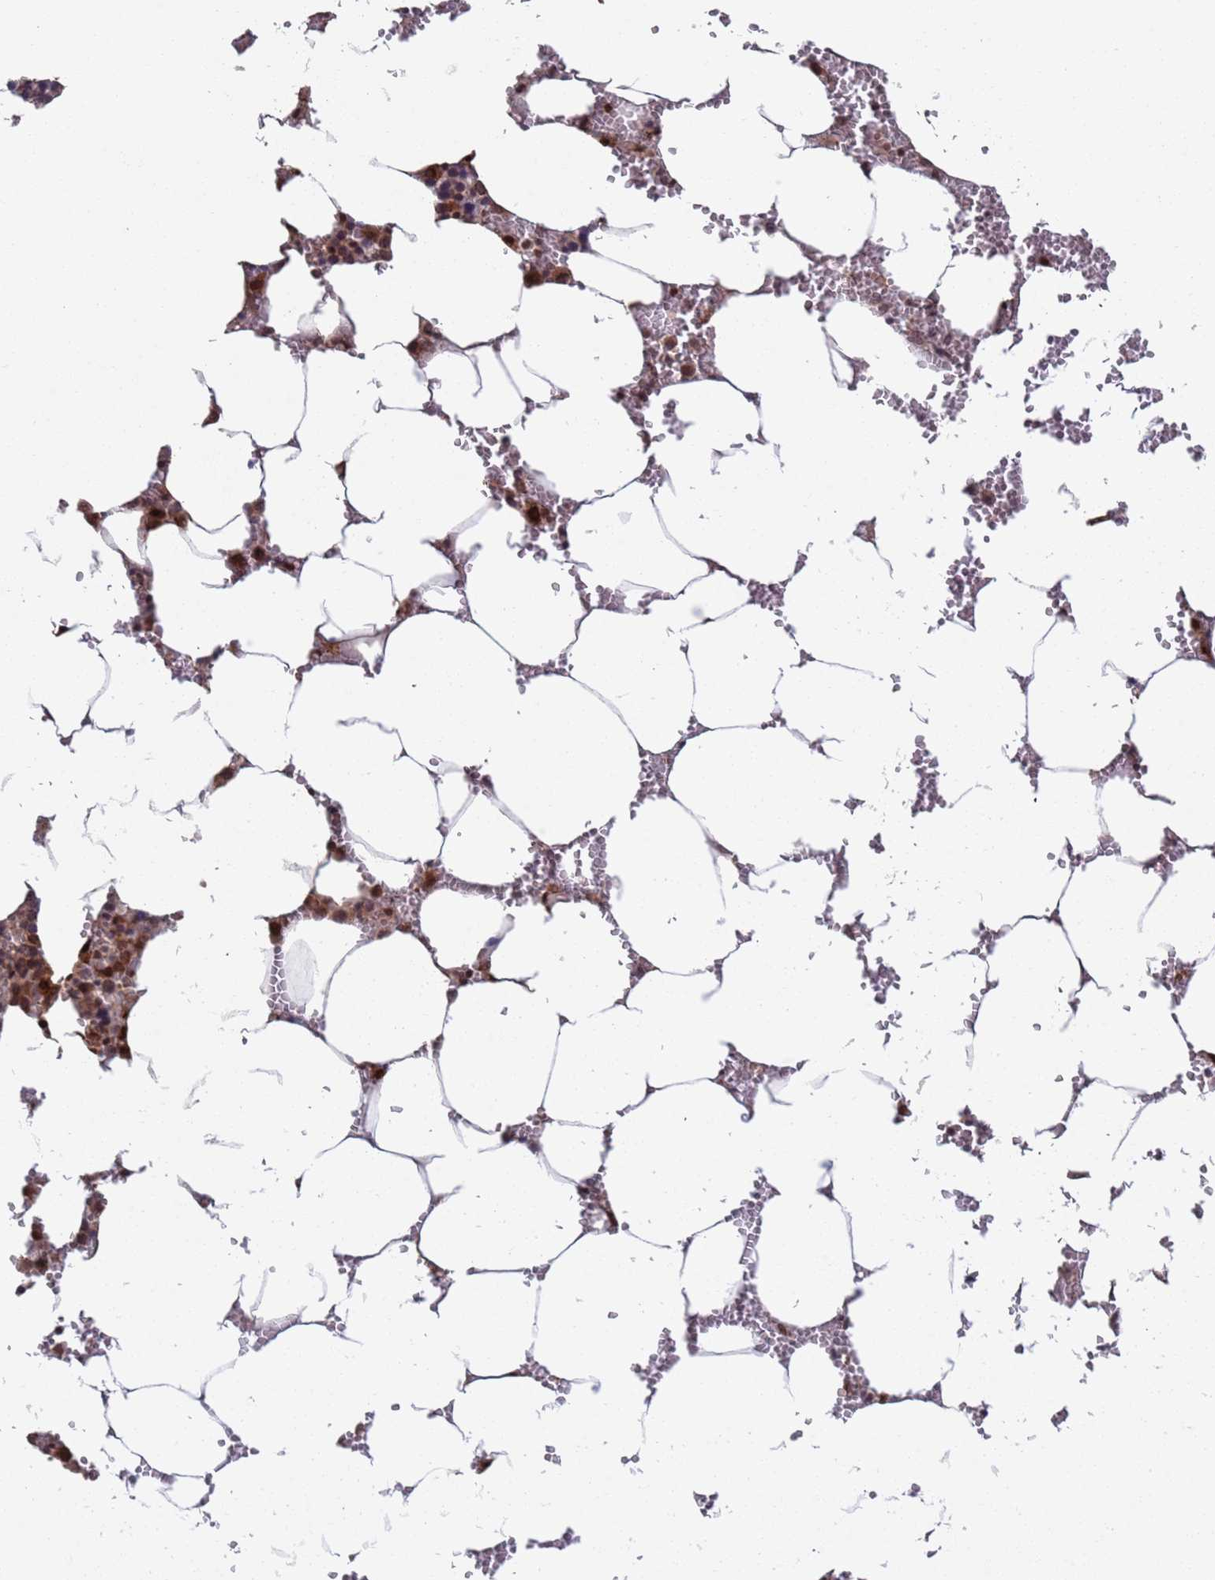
{"staining": {"intensity": "moderate", "quantity": ">75%", "location": "cytoplasmic/membranous,nuclear"}, "tissue": "bone marrow", "cell_type": "Hematopoietic cells", "image_type": "normal", "snomed": [{"axis": "morphology", "description": "Normal tissue, NOS"}, {"axis": "topography", "description": "Bone marrow"}], "caption": "Immunohistochemistry (IHC) of unremarkable bone marrow demonstrates medium levels of moderate cytoplasmic/membranous,nuclear positivity in approximately >75% of hematopoietic cells.", "gene": "FUBP3", "patient": {"sex": "male", "age": 70}}